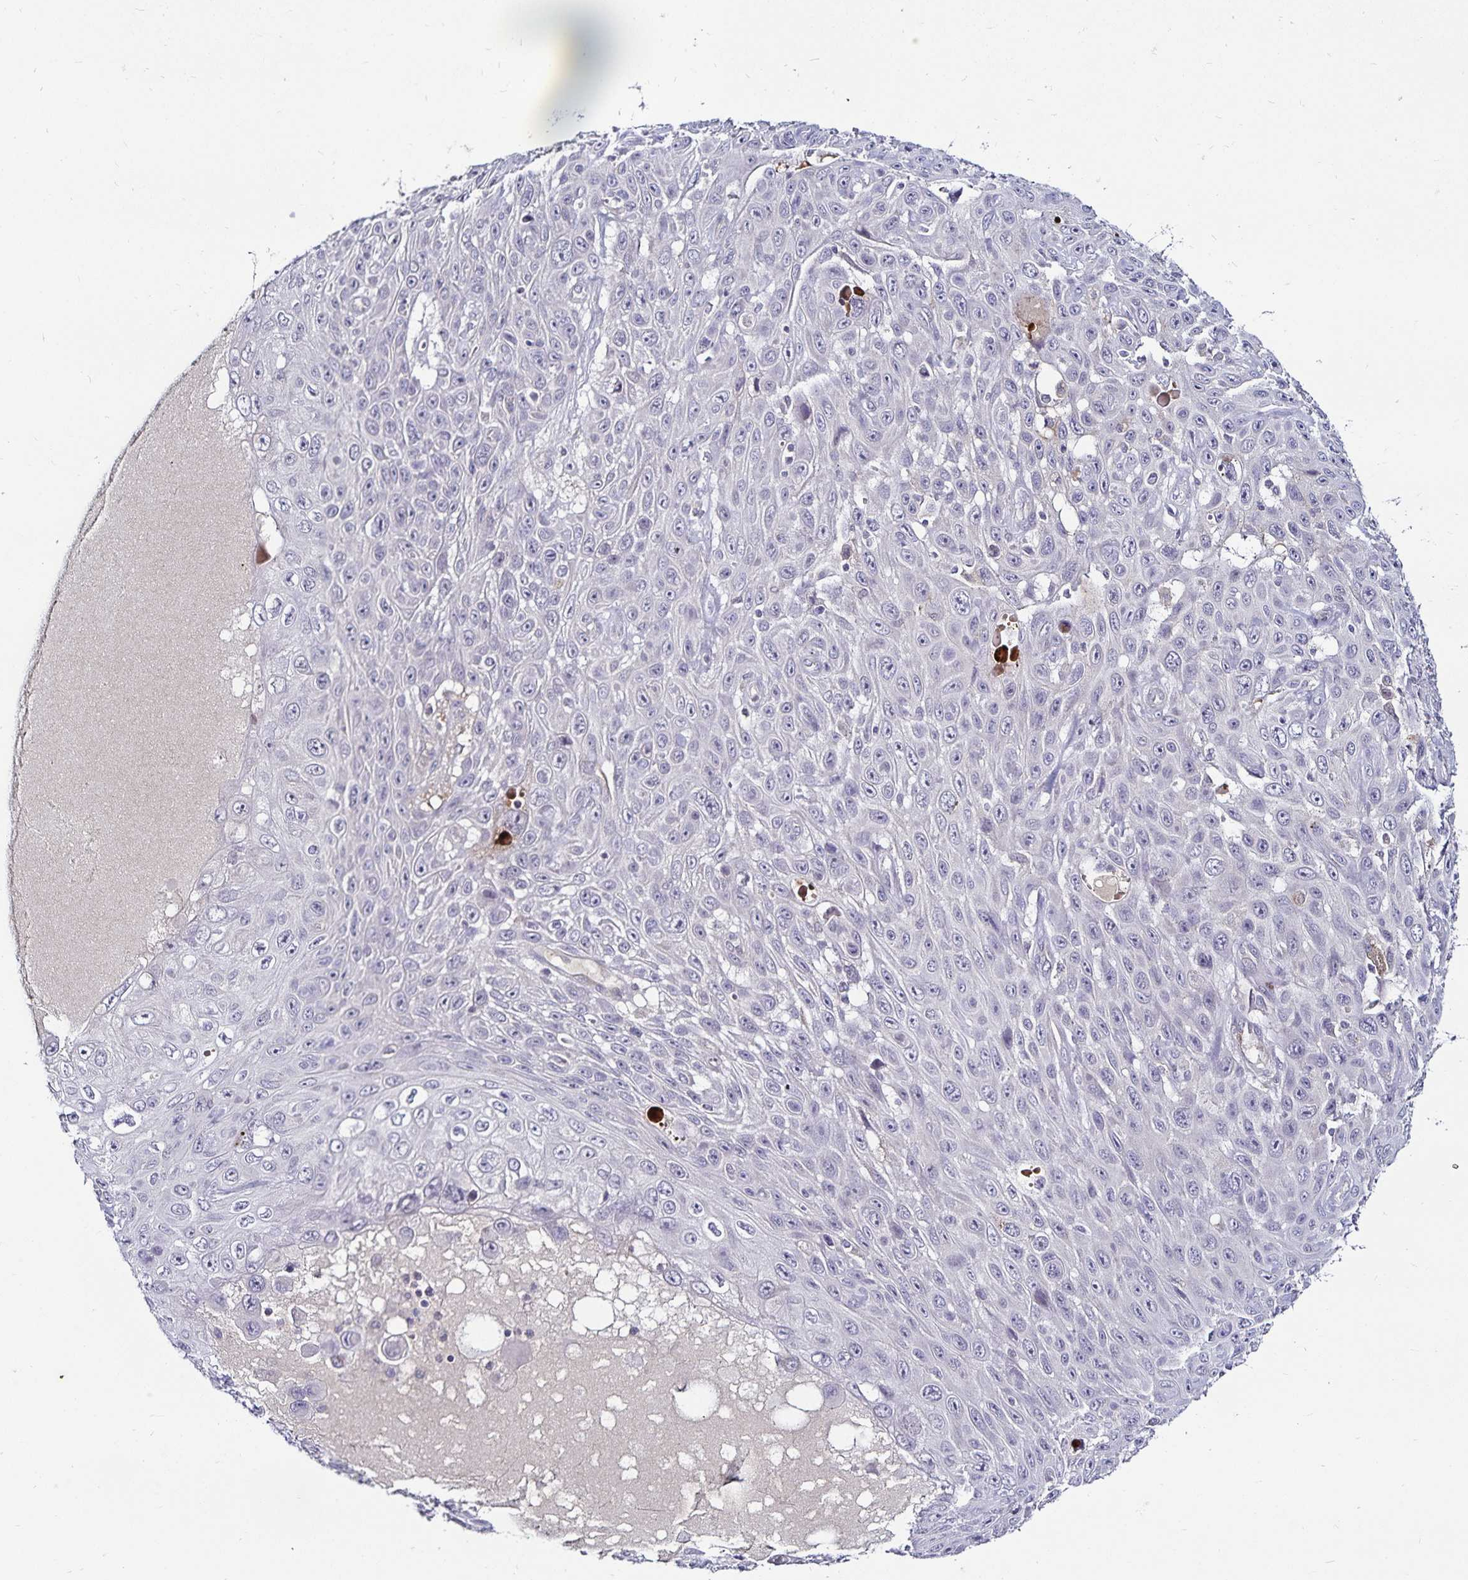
{"staining": {"intensity": "negative", "quantity": "none", "location": "none"}, "tissue": "skin cancer", "cell_type": "Tumor cells", "image_type": "cancer", "snomed": [{"axis": "morphology", "description": "Squamous cell carcinoma, NOS"}, {"axis": "topography", "description": "Skin"}], "caption": "Human skin cancer (squamous cell carcinoma) stained for a protein using immunohistochemistry demonstrates no staining in tumor cells.", "gene": "ACSL5", "patient": {"sex": "male", "age": 82}}